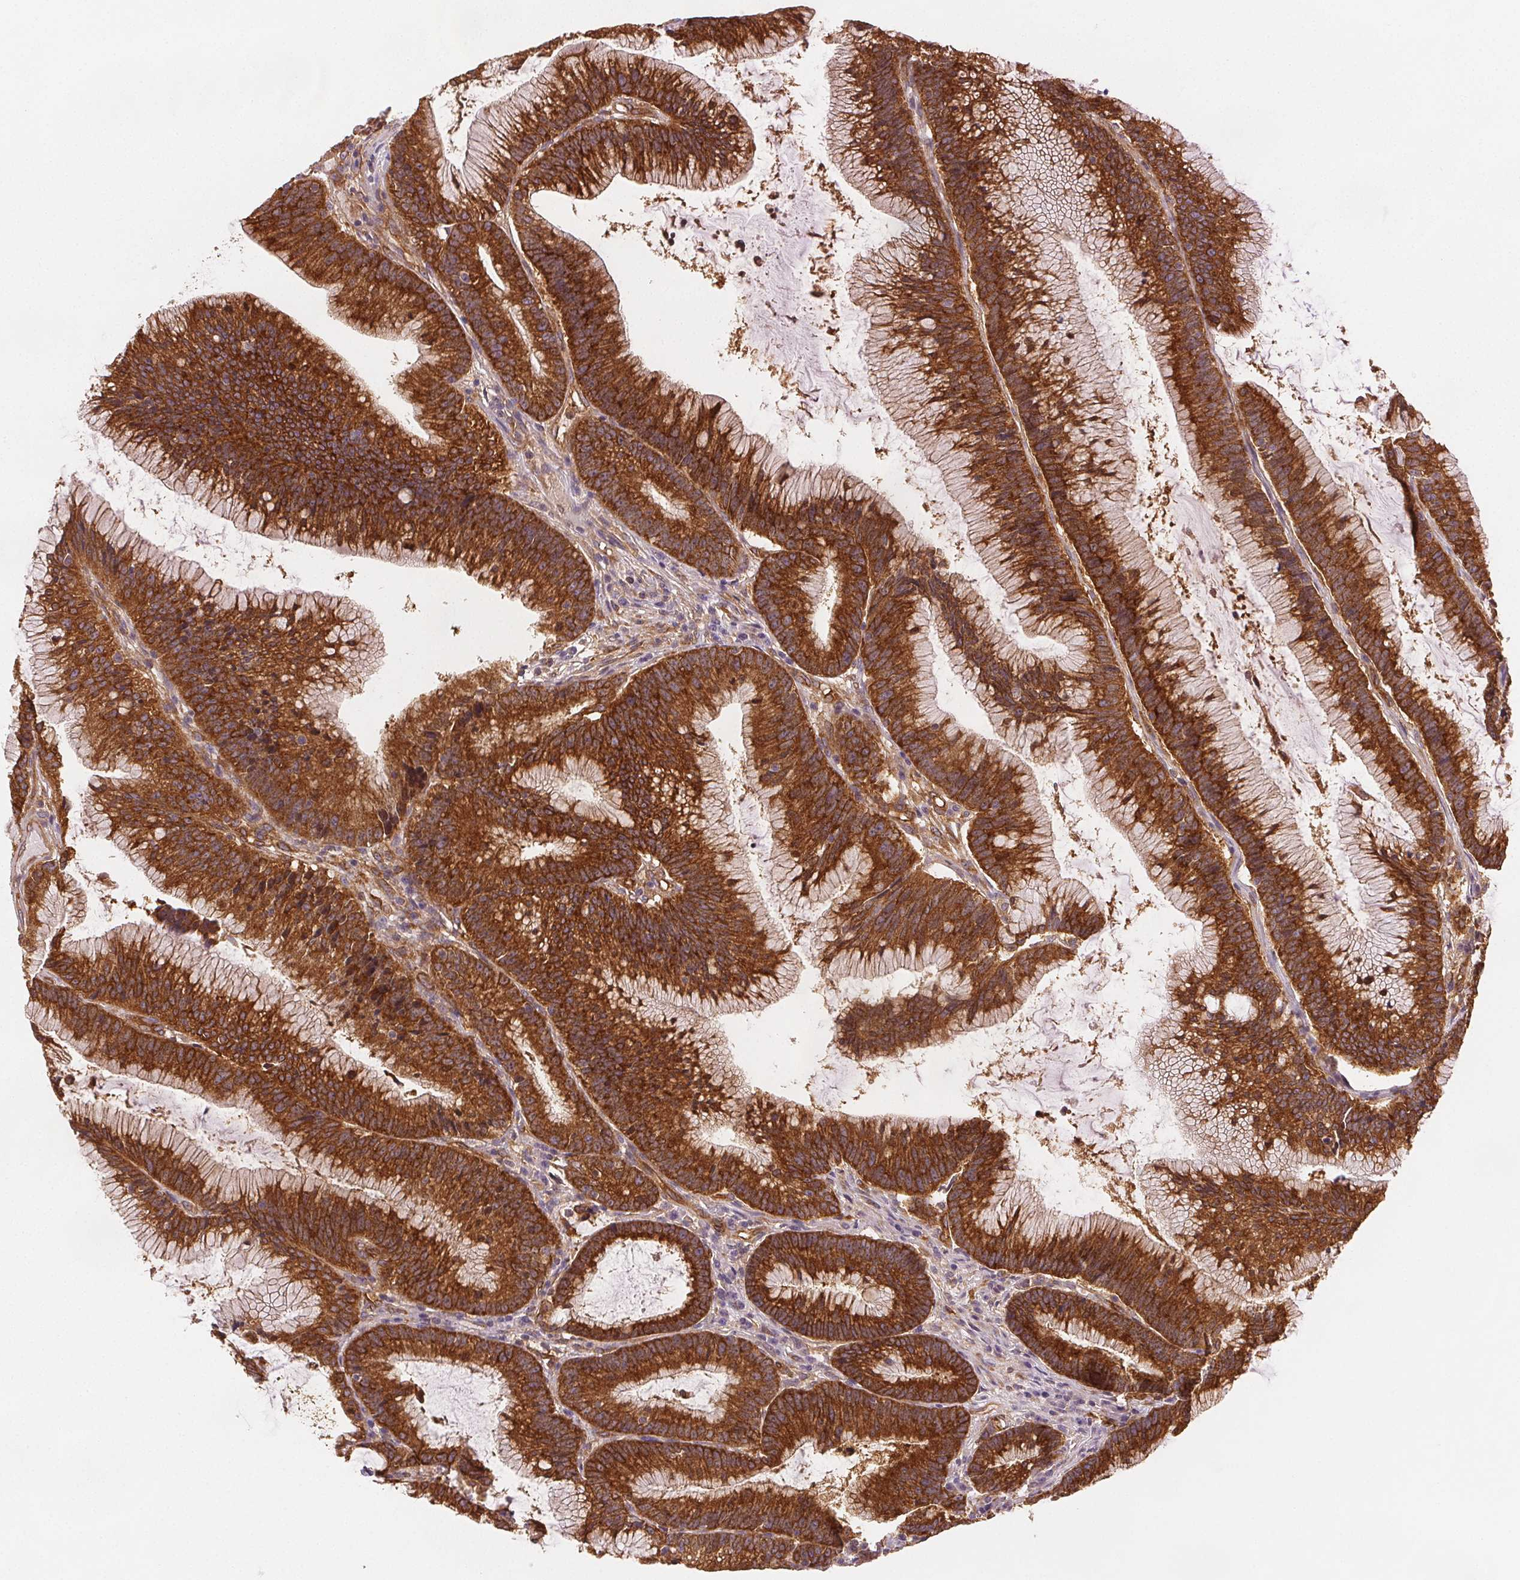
{"staining": {"intensity": "strong", "quantity": ">75%", "location": "cytoplasmic/membranous"}, "tissue": "colorectal cancer", "cell_type": "Tumor cells", "image_type": "cancer", "snomed": [{"axis": "morphology", "description": "Adenocarcinoma, NOS"}, {"axis": "topography", "description": "Colon"}], "caption": "IHC histopathology image of neoplastic tissue: colorectal adenocarcinoma stained using immunohistochemistry displays high levels of strong protein expression localized specifically in the cytoplasmic/membranous of tumor cells, appearing as a cytoplasmic/membranous brown color.", "gene": "DIAPH2", "patient": {"sex": "female", "age": 78}}